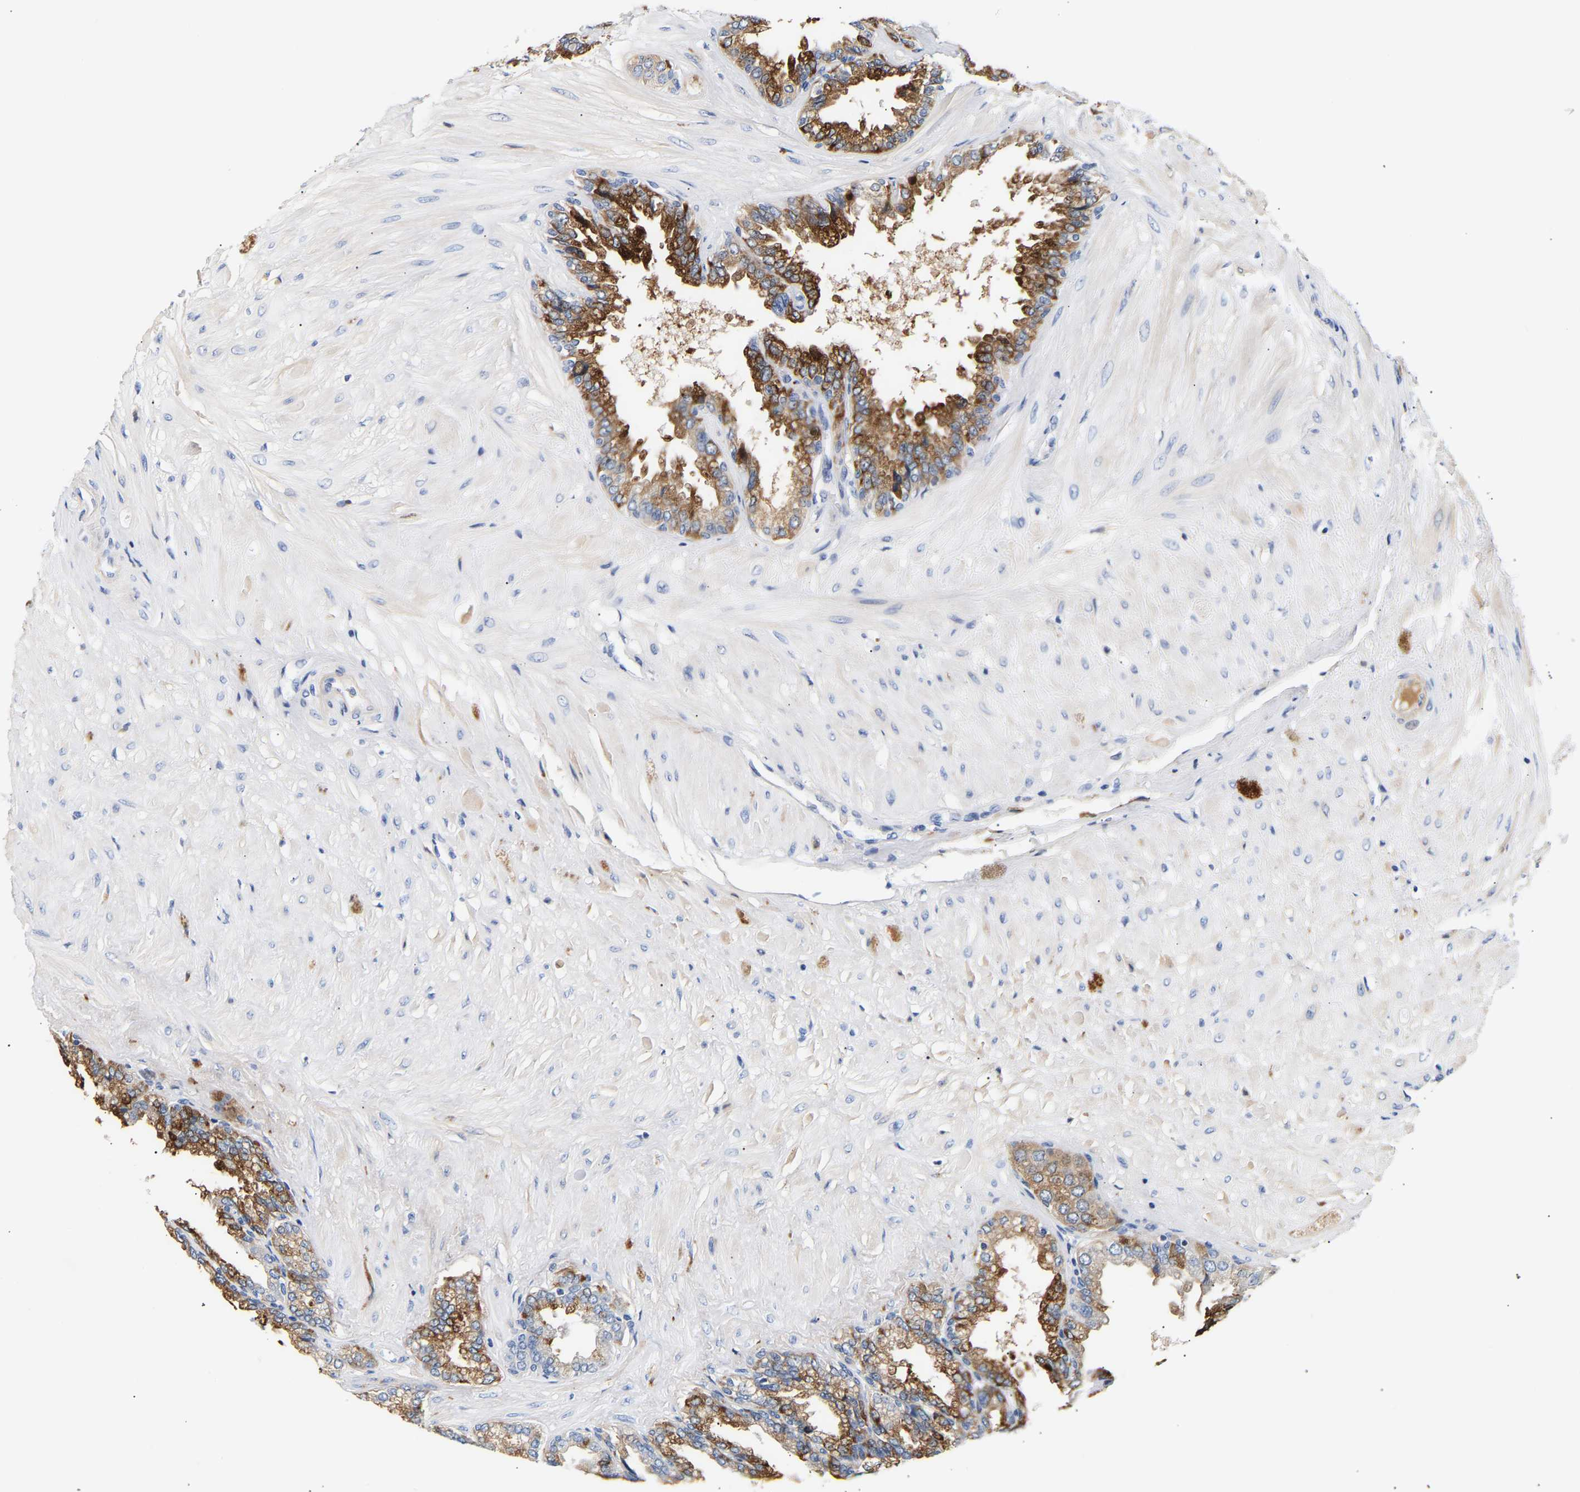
{"staining": {"intensity": "strong", "quantity": ">75%", "location": "cytoplasmic/membranous"}, "tissue": "seminal vesicle", "cell_type": "Glandular cells", "image_type": "normal", "snomed": [{"axis": "morphology", "description": "Normal tissue, NOS"}, {"axis": "topography", "description": "Seminal veicle"}], "caption": "Seminal vesicle stained for a protein (brown) exhibits strong cytoplasmic/membranous positive expression in approximately >75% of glandular cells.", "gene": "SPINK2", "patient": {"sex": "male", "age": 46}}